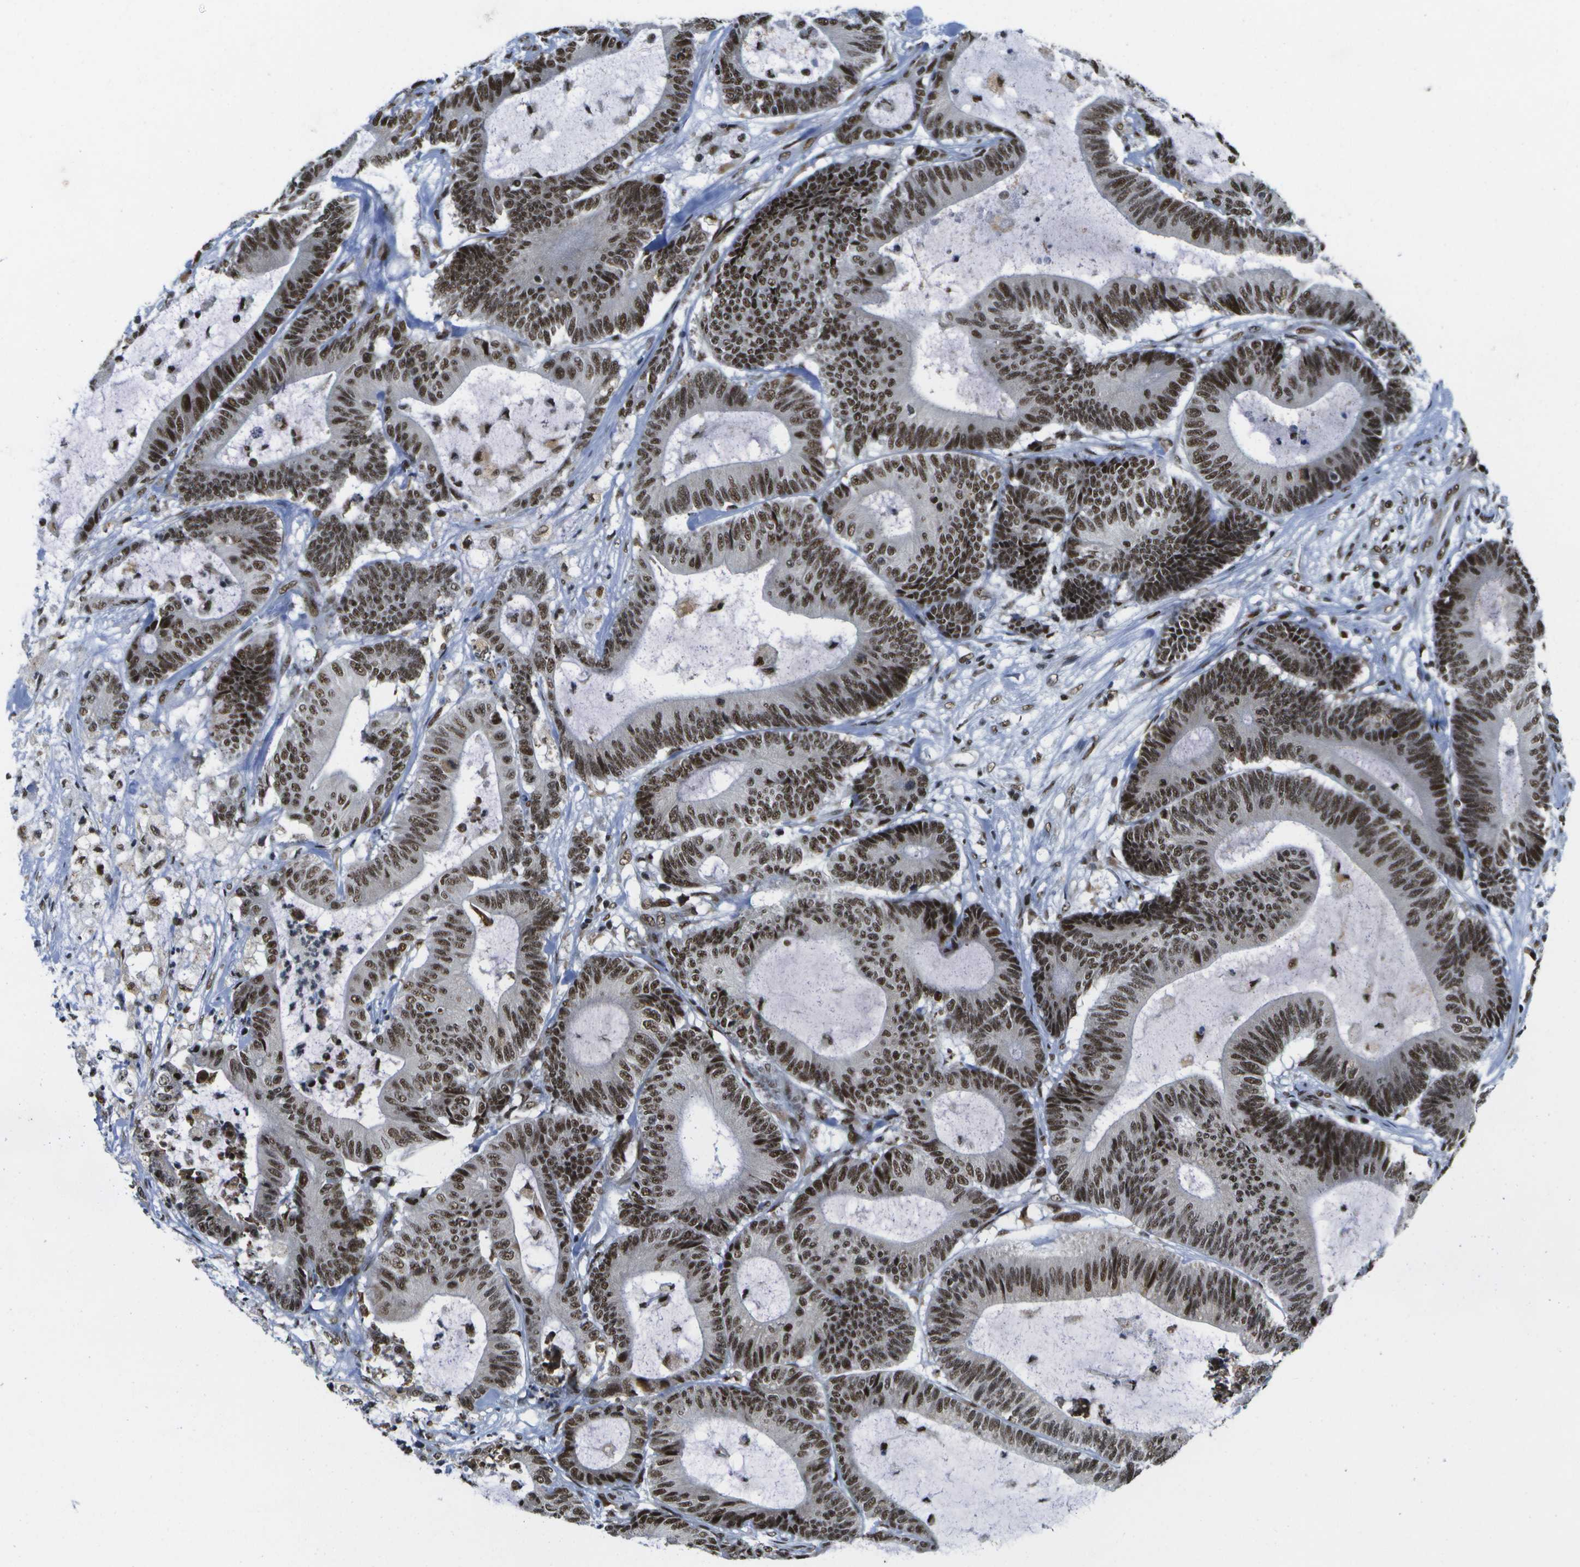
{"staining": {"intensity": "strong", "quantity": ">75%", "location": "nuclear"}, "tissue": "colorectal cancer", "cell_type": "Tumor cells", "image_type": "cancer", "snomed": [{"axis": "morphology", "description": "Adenocarcinoma, NOS"}, {"axis": "topography", "description": "Colon"}], "caption": "Protein expression analysis of human adenocarcinoma (colorectal) reveals strong nuclear staining in approximately >75% of tumor cells. Nuclei are stained in blue.", "gene": "NSRP1", "patient": {"sex": "female", "age": 84}}